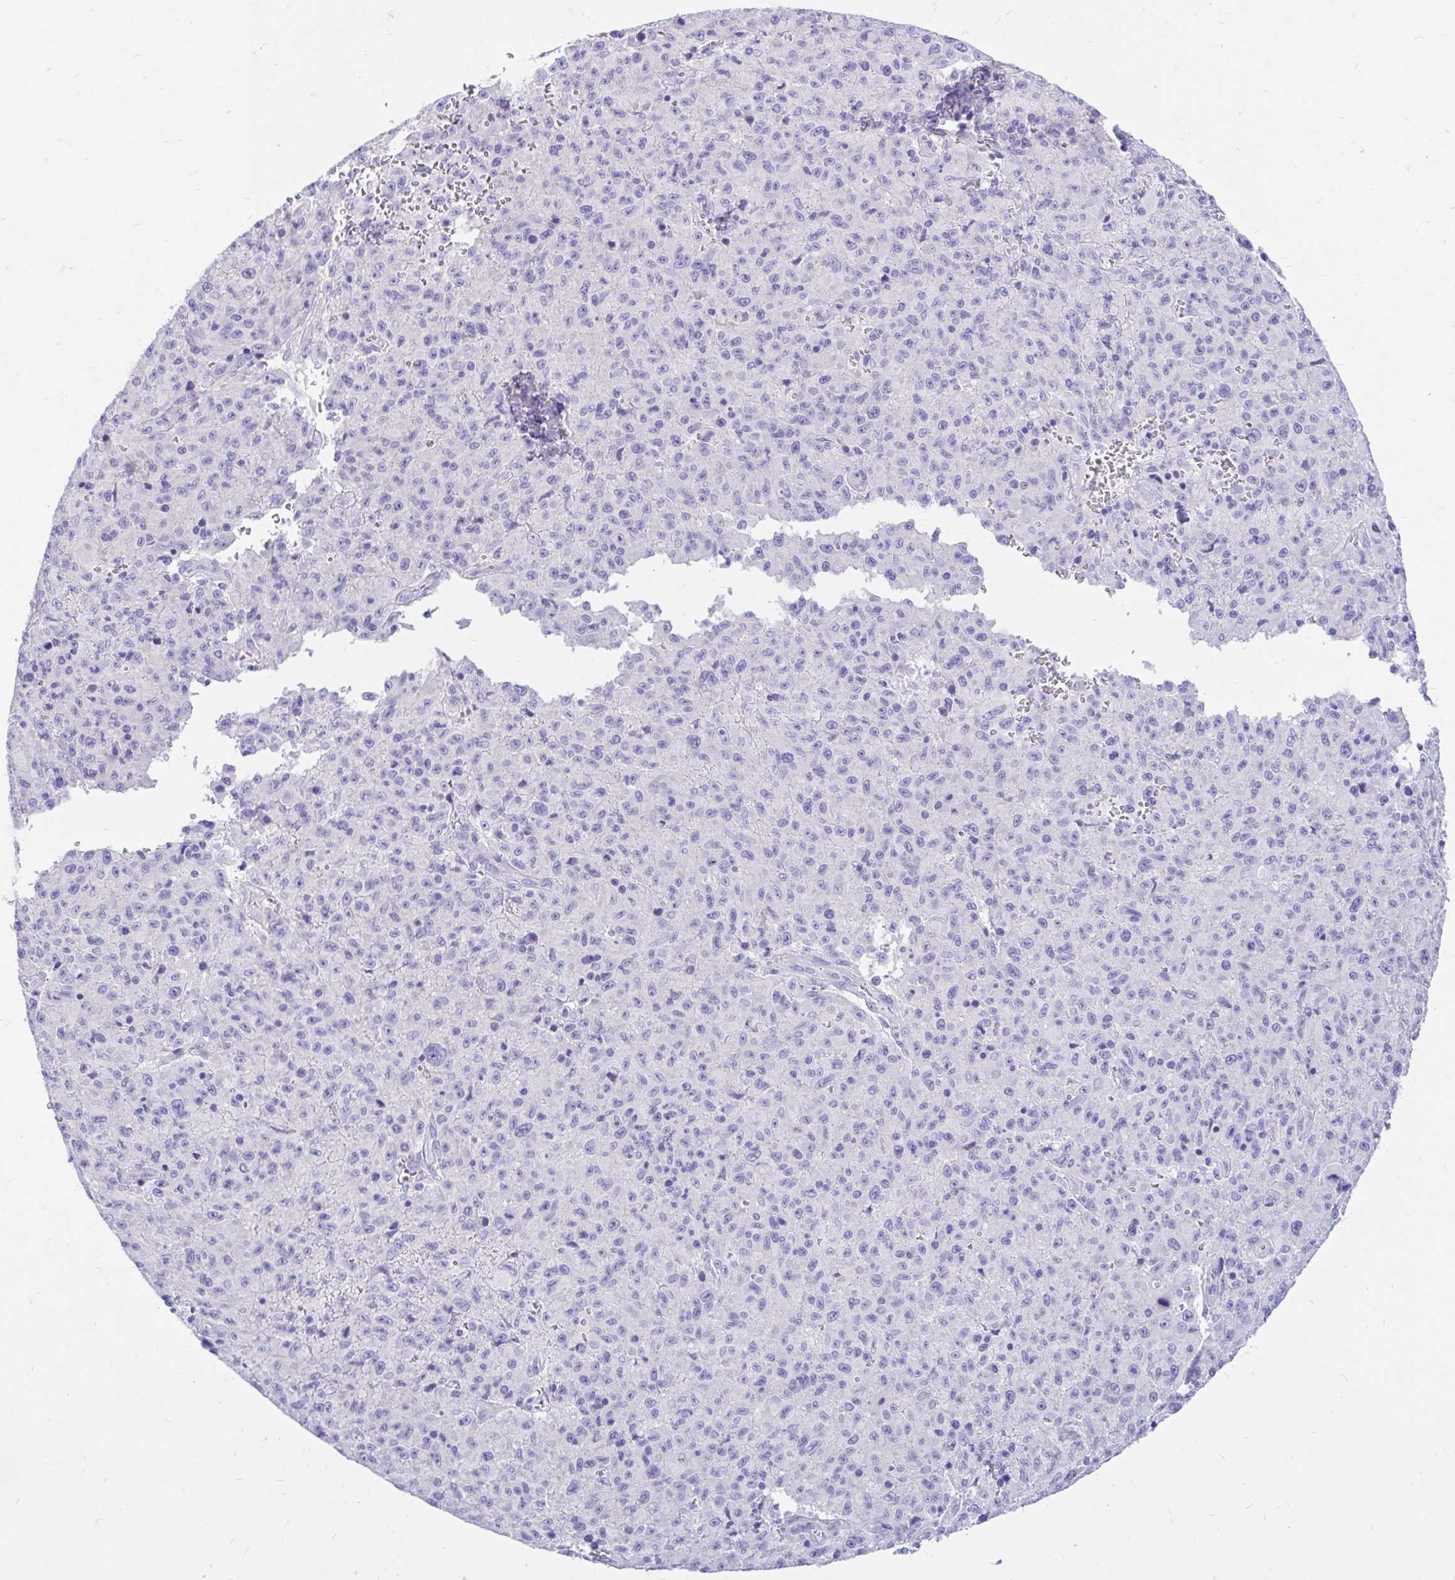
{"staining": {"intensity": "negative", "quantity": "none", "location": "none"}, "tissue": "melanoma", "cell_type": "Tumor cells", "image_type": "cancer", "snomed": [{"axis": "morphology", "description": "Malignant melanoma, NOS"}, {"axis": "topography", "description": "Skin"}], "caption": "The immunohistochemistry (IHC) micrograph has no significant expression in tumor cells of melanoma tissue. The staining was performed using DAB (3,3'-diaminobenzidine) to visualize the protein expression in brown, while the nuclei were stained in blue with hematoxylin (Magnification: 20x).", "gene": "MON1A", "patient": {"sex": "male", "age": 46}}